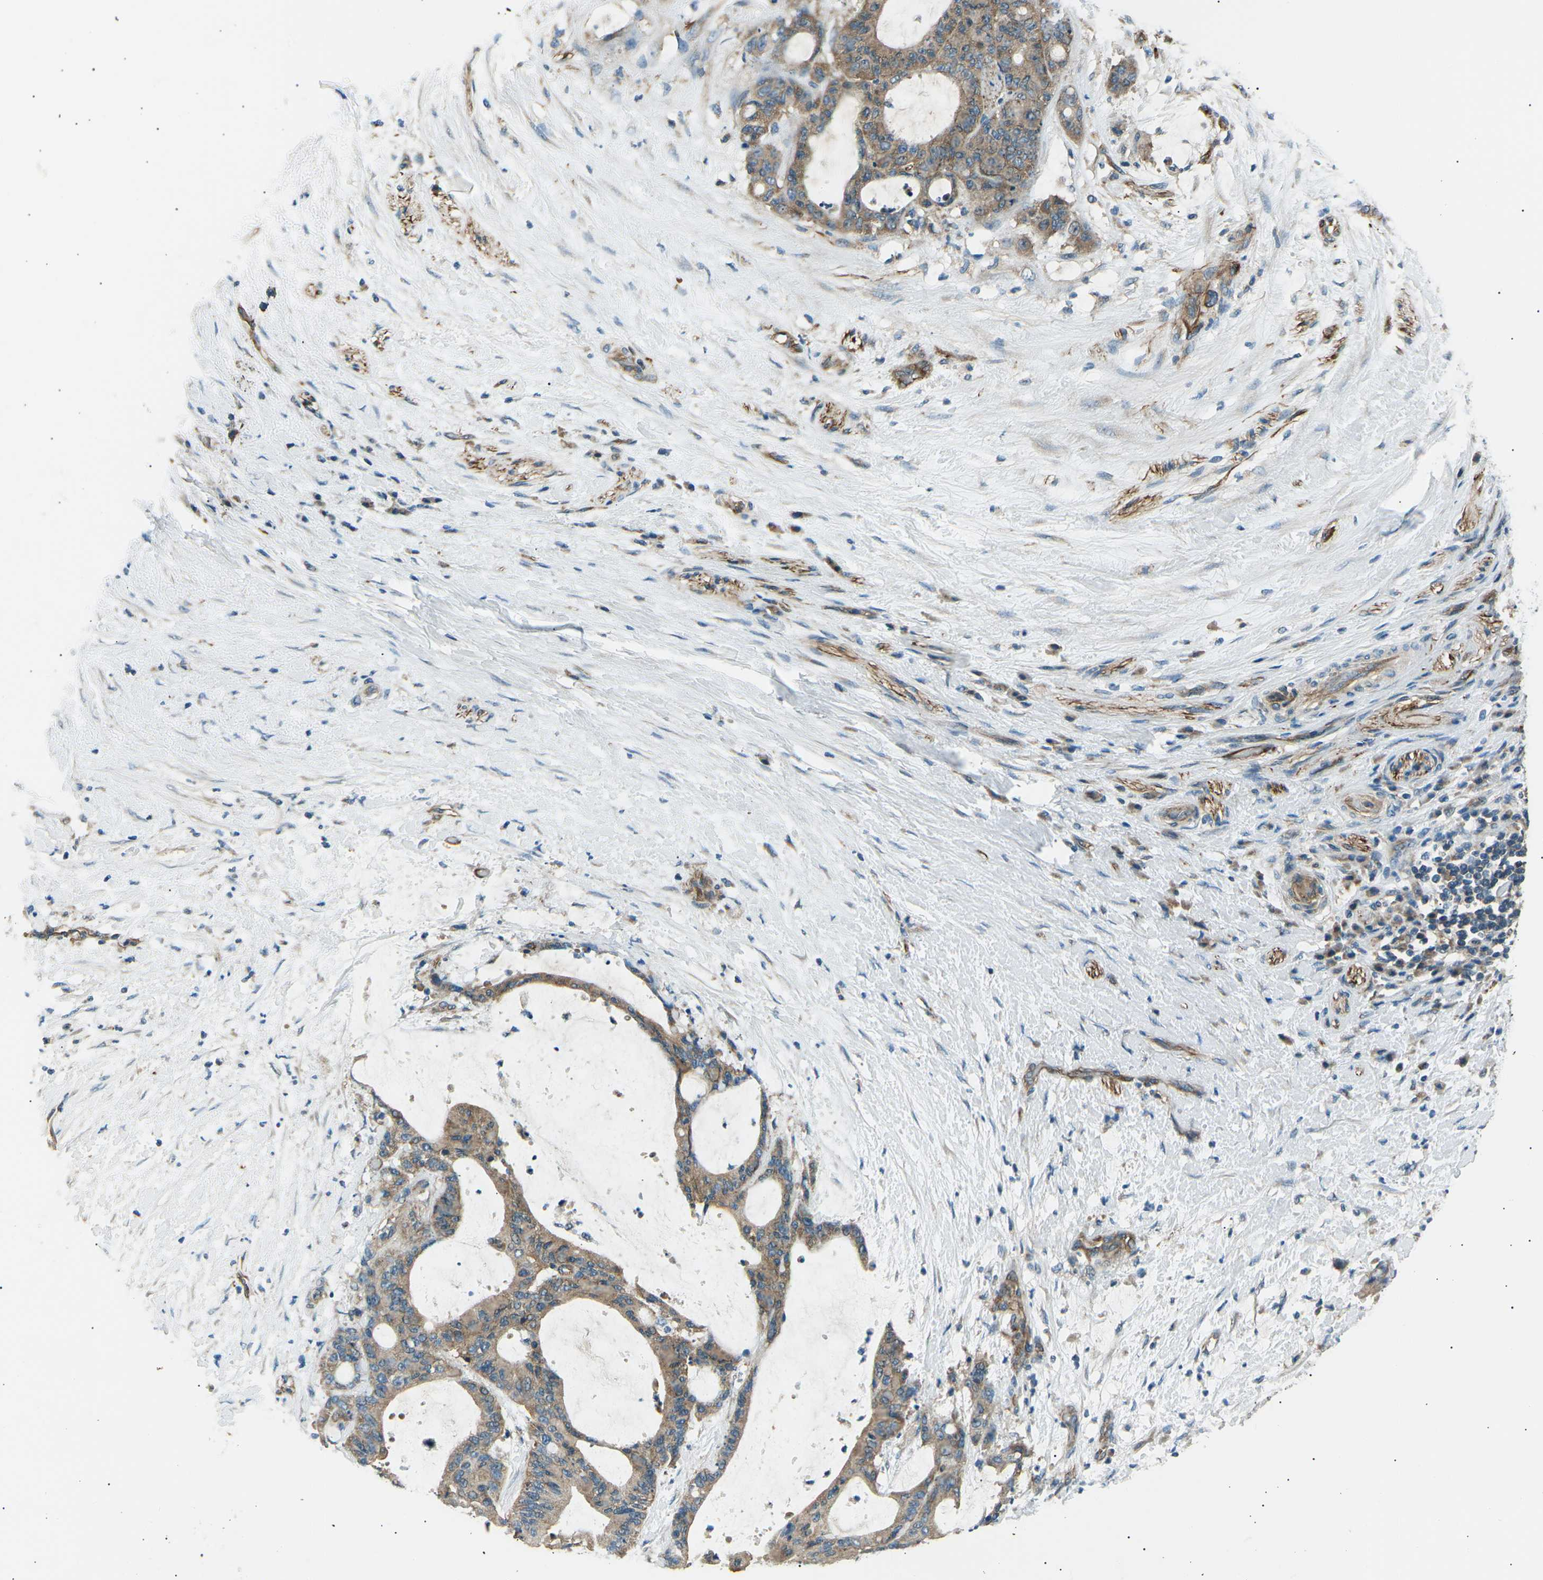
{"staining": {"intensity": "moderate", "quantity": ">75%", "location": "cytoplasmic/membranous"}, "tissue": "liver cancer", "cell_type": "Tumor cells", "image_type": "cancer", "snomed": [{"axis": "morphology", "description": "Cholangiocarcinoma"}, {"axis": "topography", "description": "Liver"}], "caption": "Brown immunohistochemical staining in liver cholangiocarcinoma shows moderate cytoplasmic/membranous expression in about >75% of tumor cells. (Brightfield microscopy of DAB IHC at high magnification).", "gene": "SLK", "patient": {"sex": "female", "age": 73}}